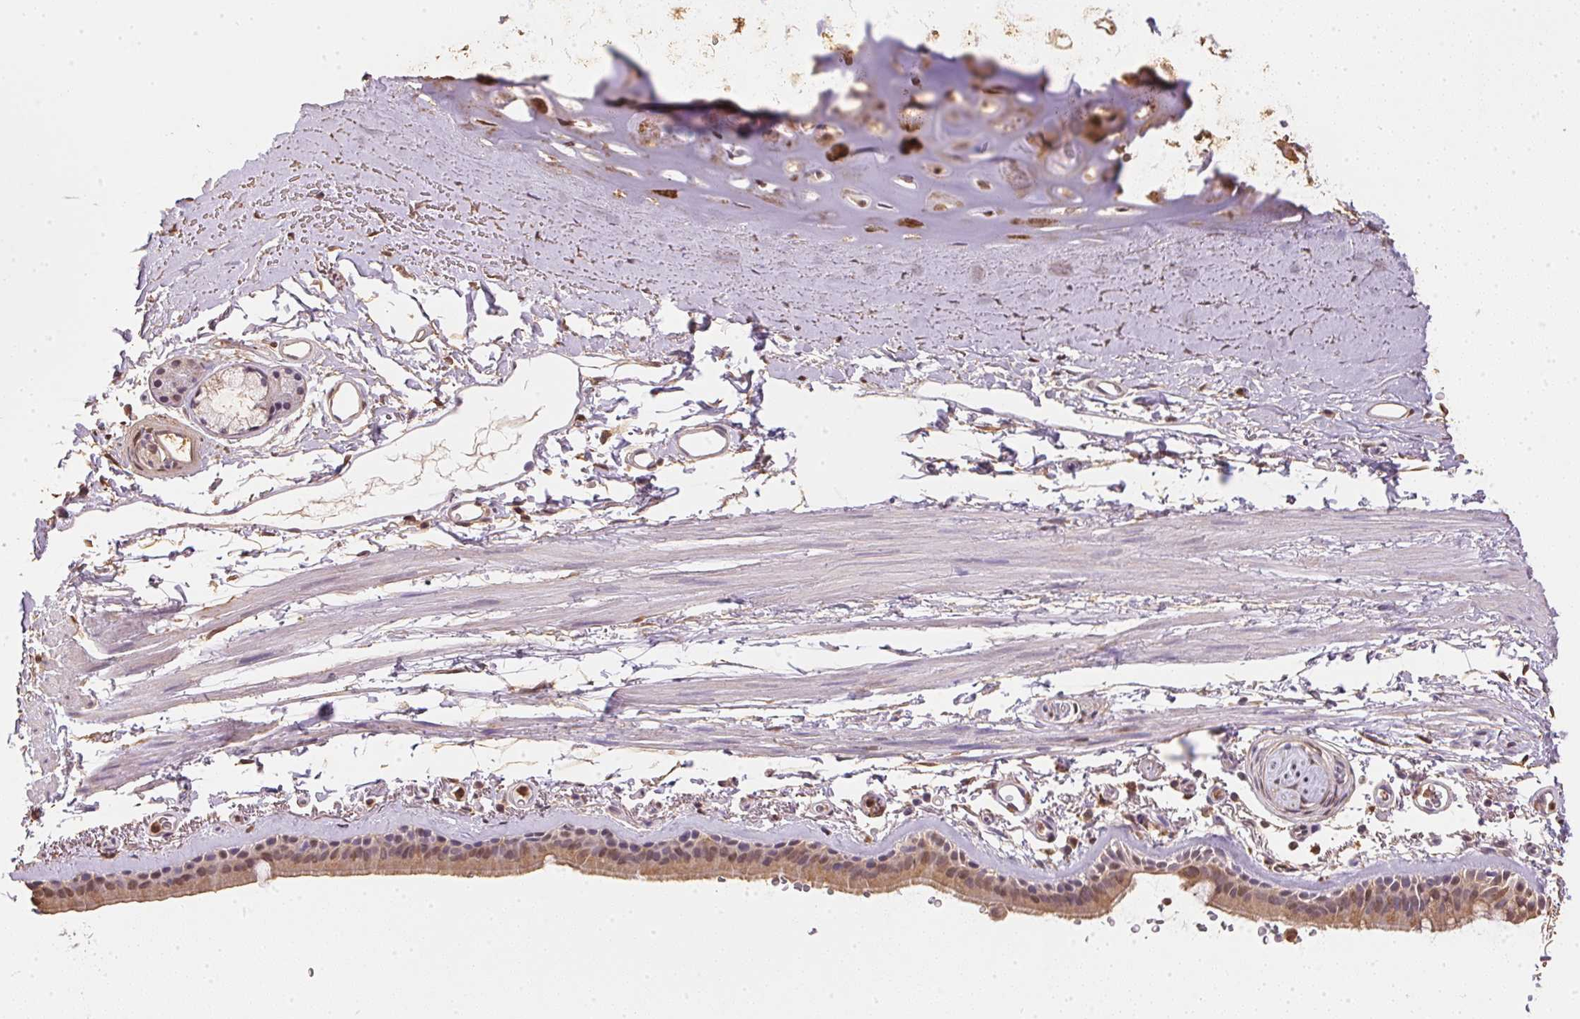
{"staining": {"intensity": "weak", "quantity": ">75%", "location": "cytoplasmic/membranous"}, "tissue": "bronchus", "cell_type": "Respiratory epithelial cells", "image_type": "normal", "snomed": [{"axis": "morphology", "description": "Normal tissue, NOS"}, {"axis": "topography", "description": "Lymph node"}, {"axis": "topography", "description": "Bronchus"}], "caption": "Protein staining shows weak cytoplasmic/membranous staining in about >75% of respiratory epithelial cells in unremarkable bronchus.", "gene": "S100A3", "patient": {"sex": "female", "age": 70}}